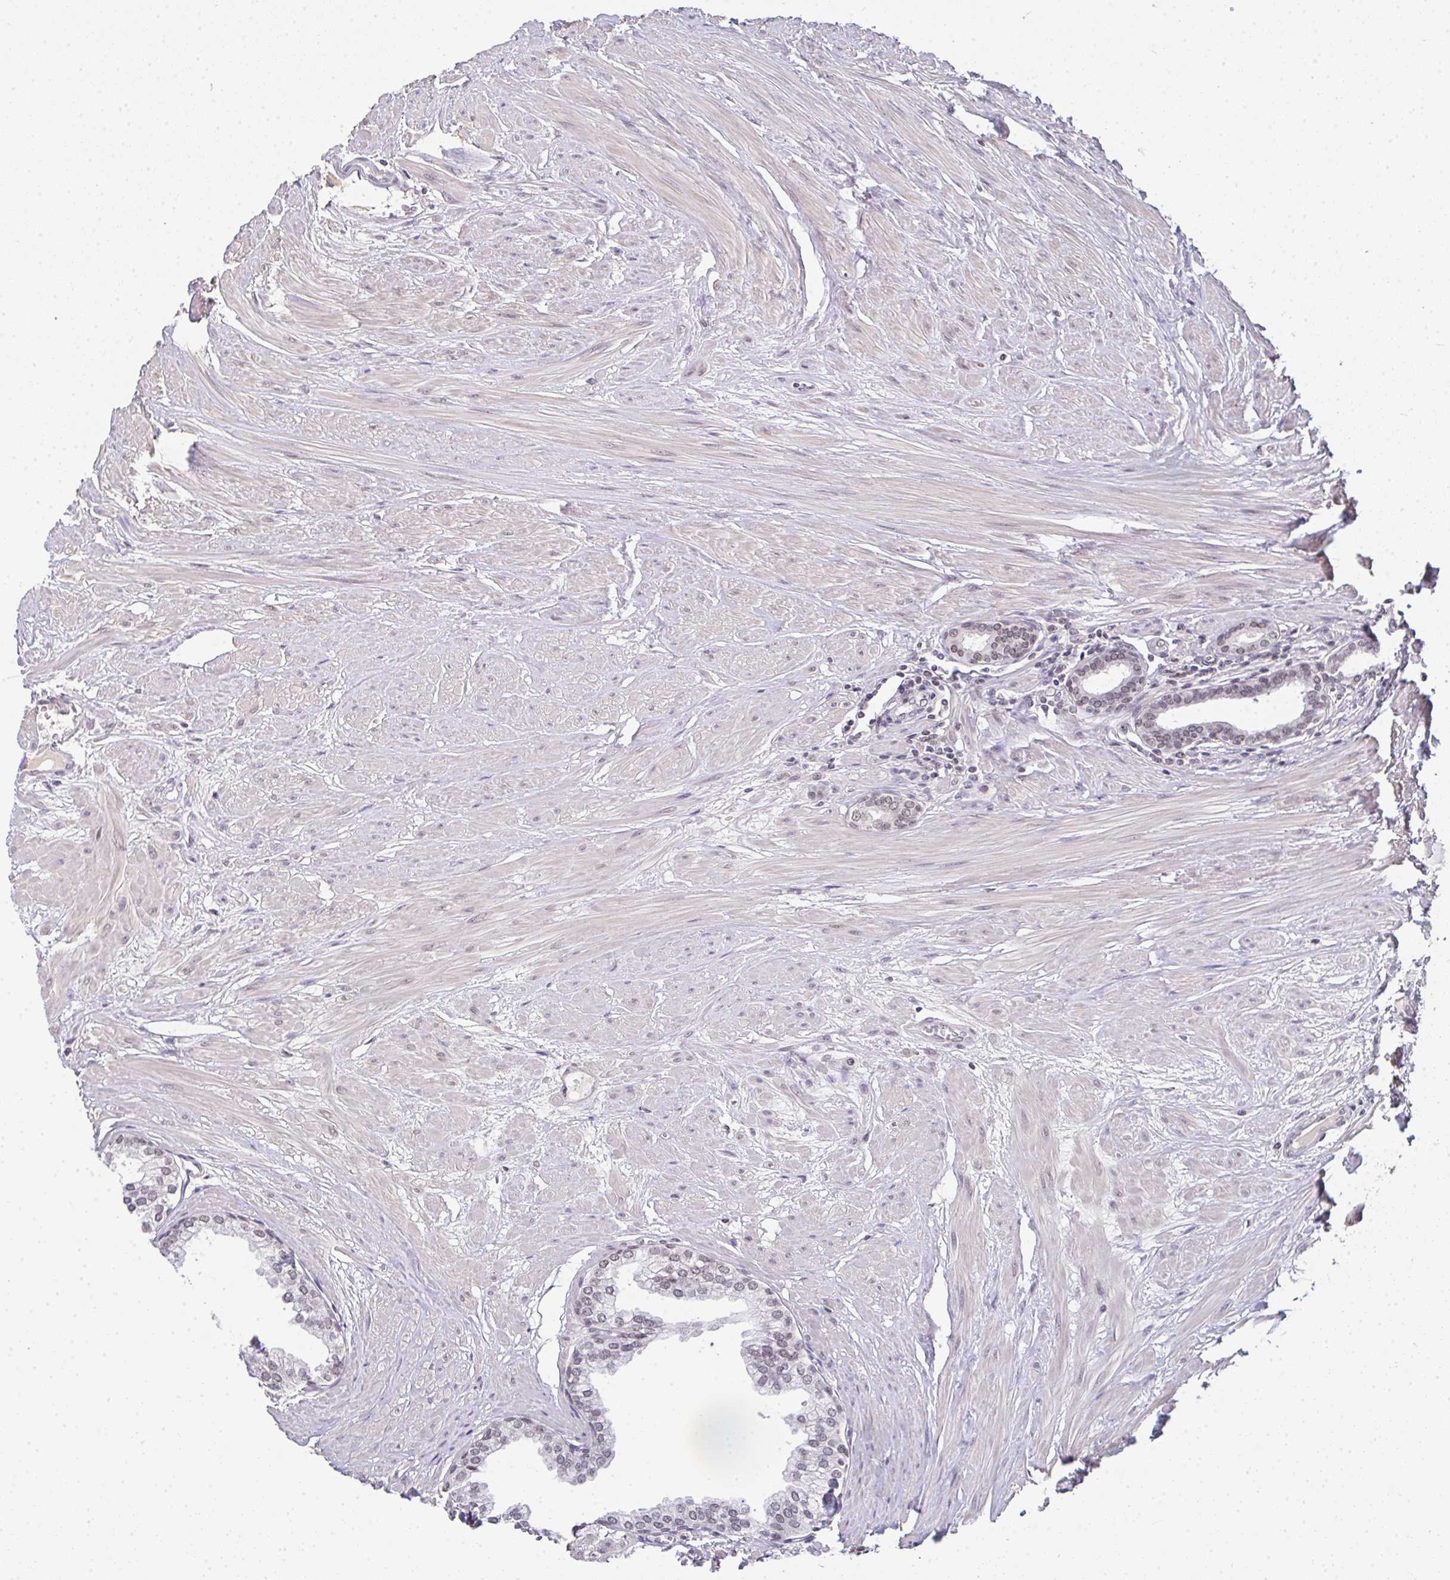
{"staining": {"intensity": "weak", "quantity": ">75%", "location": "nuclear"}, "tissue": "prostate", "cell_type": "Glandular cells", "image_type": "normal", "snomed": [{"axis": "morphology", "description": "Normal tissue, NOS"}, {"axis": "topography", "description": "Prostate"}, {"axis": "topography", "description": "Peripheral nerve tissue"}], "caption": "Immunohistochemical staining of benign prostate reveals low levels of weak nuclear expression in approximately >75% of glandular cells.", "gene": "DKC1", "patient": {"sex": "male", "age": 55}}